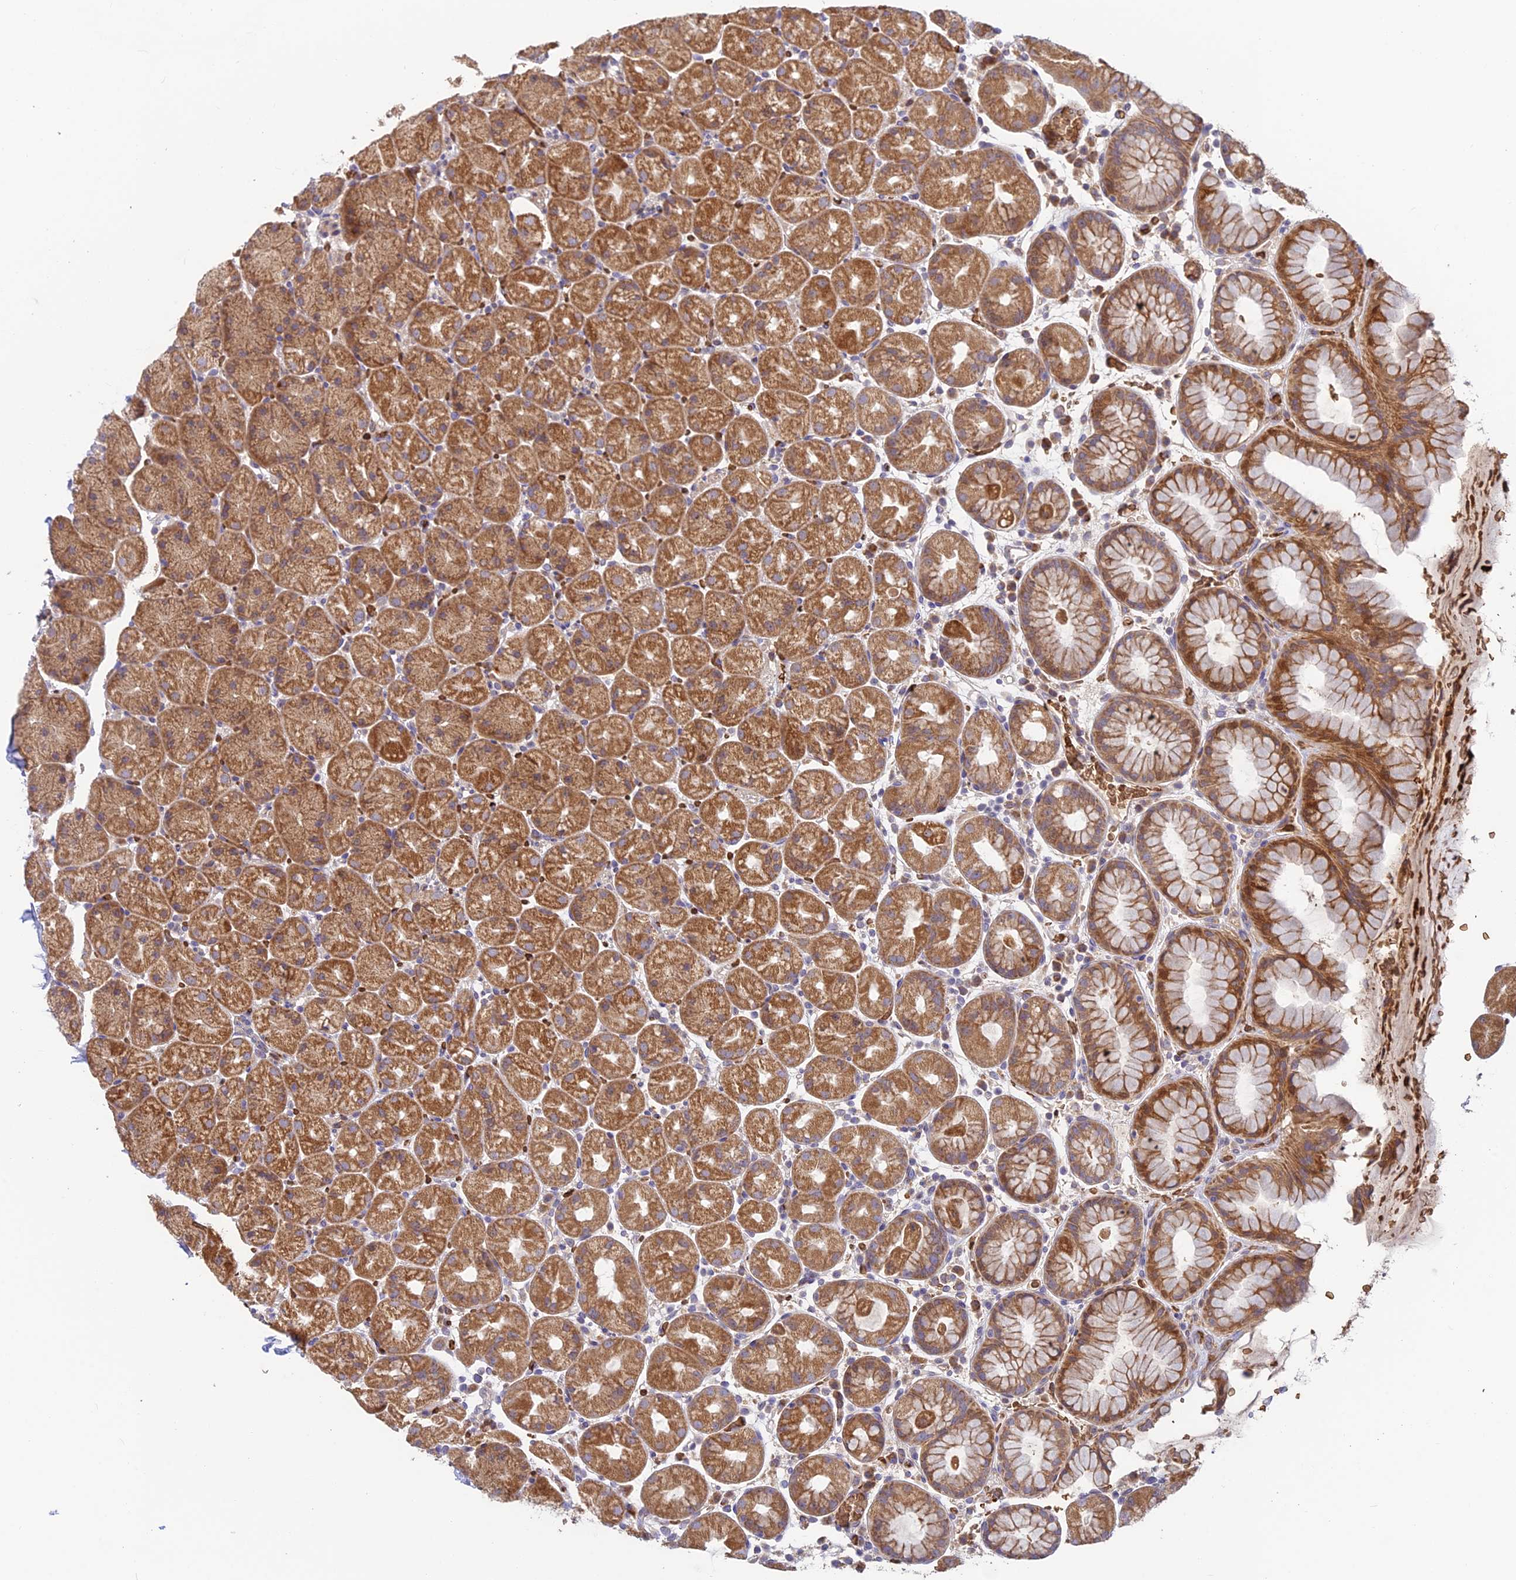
{"staining": {"intensity": "moderate", "quantity": ">75%", "location": "cytoplasmic/membranous"}, "tissue": "stomach", "cell_type": "Glandular cells", "image_type": "normal", "snomed": [{"axis": "morphology", "description": "Normal tissue, NOS"}, {"axis": "topography", "description": "Stomach, upper"}, {"axis": "topography", "description": "Stomach, lower"}], "caption": "DAB (3,3'-diaminobenzidine) immunohistochemical staining of normal human stomach displays moderate cytoplasmic/membranous protein positivity in about >75% of glandular cells. (DAB IHC, brown staining for protein, blue staining for nuclei).", "gene": "UFSP2", "patient": {"sex": "male", "age": 67}}